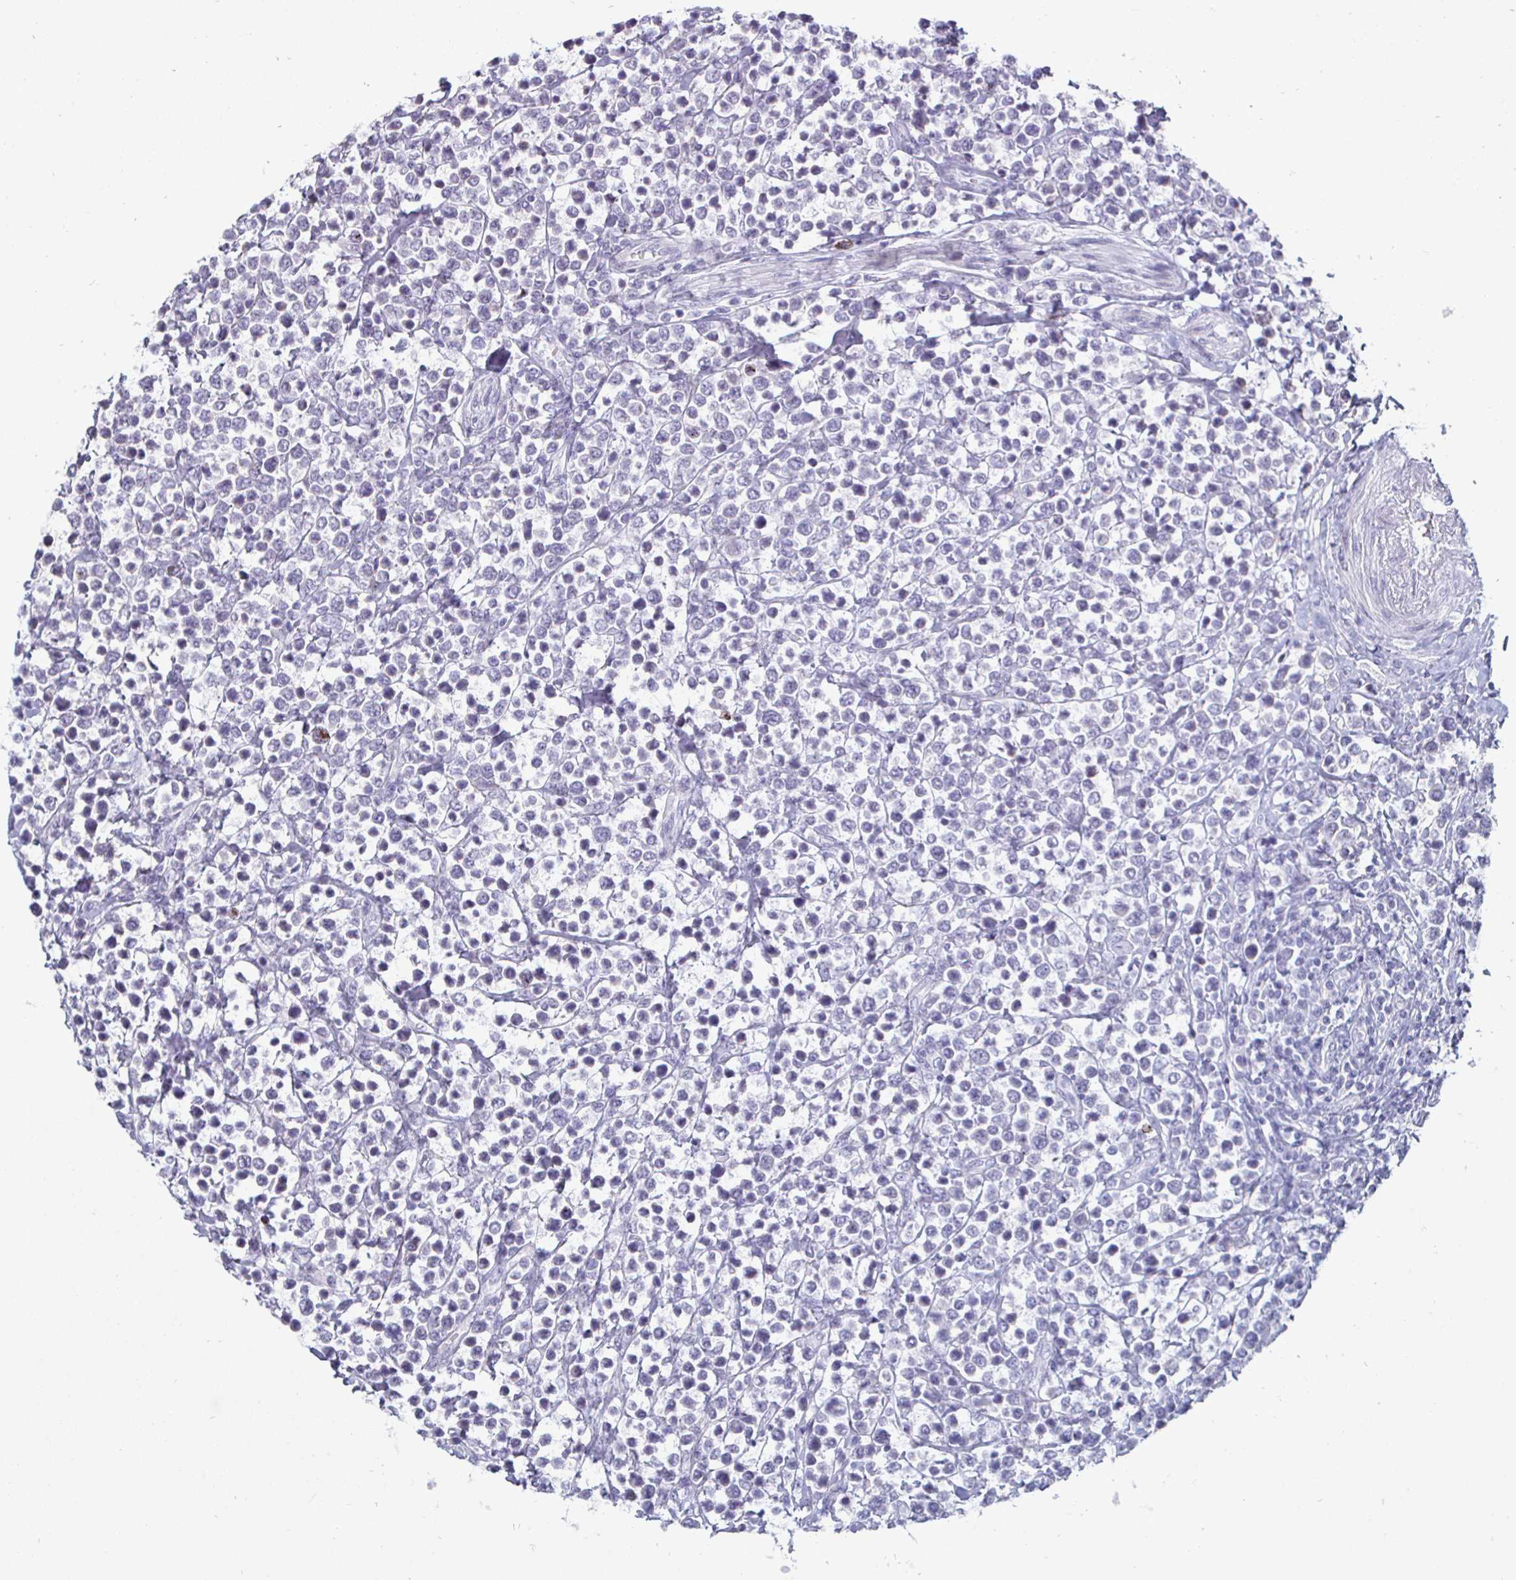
{"staining": {"intensity": "negative", "quantity": "none", "location": "none"}, "tissue": "lymphoma", "cell_type": "Tumor cells", "image_type": "cancer", "snomed": [{"axis": "morphology", "description": "Malignant lymphoma, non-Hodgkin's type, High grade"}, {"axis": "topography", "description": "Soft tissue"}], "caption": "This photomicrograph is of high-grade malignant lymphoma, non-Hodgkin's type stained with immunohistochemistry (IHC) to label a protein in brown with the nuclei are counter-stained blue. There is no positivity in tumor cells. Brightfield microscopy of immunohistochemistry (IHC) stained with DAB (3,3'-diaminobenzidine) (brown) and hematoxylin (blue), captured at high magnification.", "gene": "DMRTB1", "patient": {"sex": "female", "age": 56}}